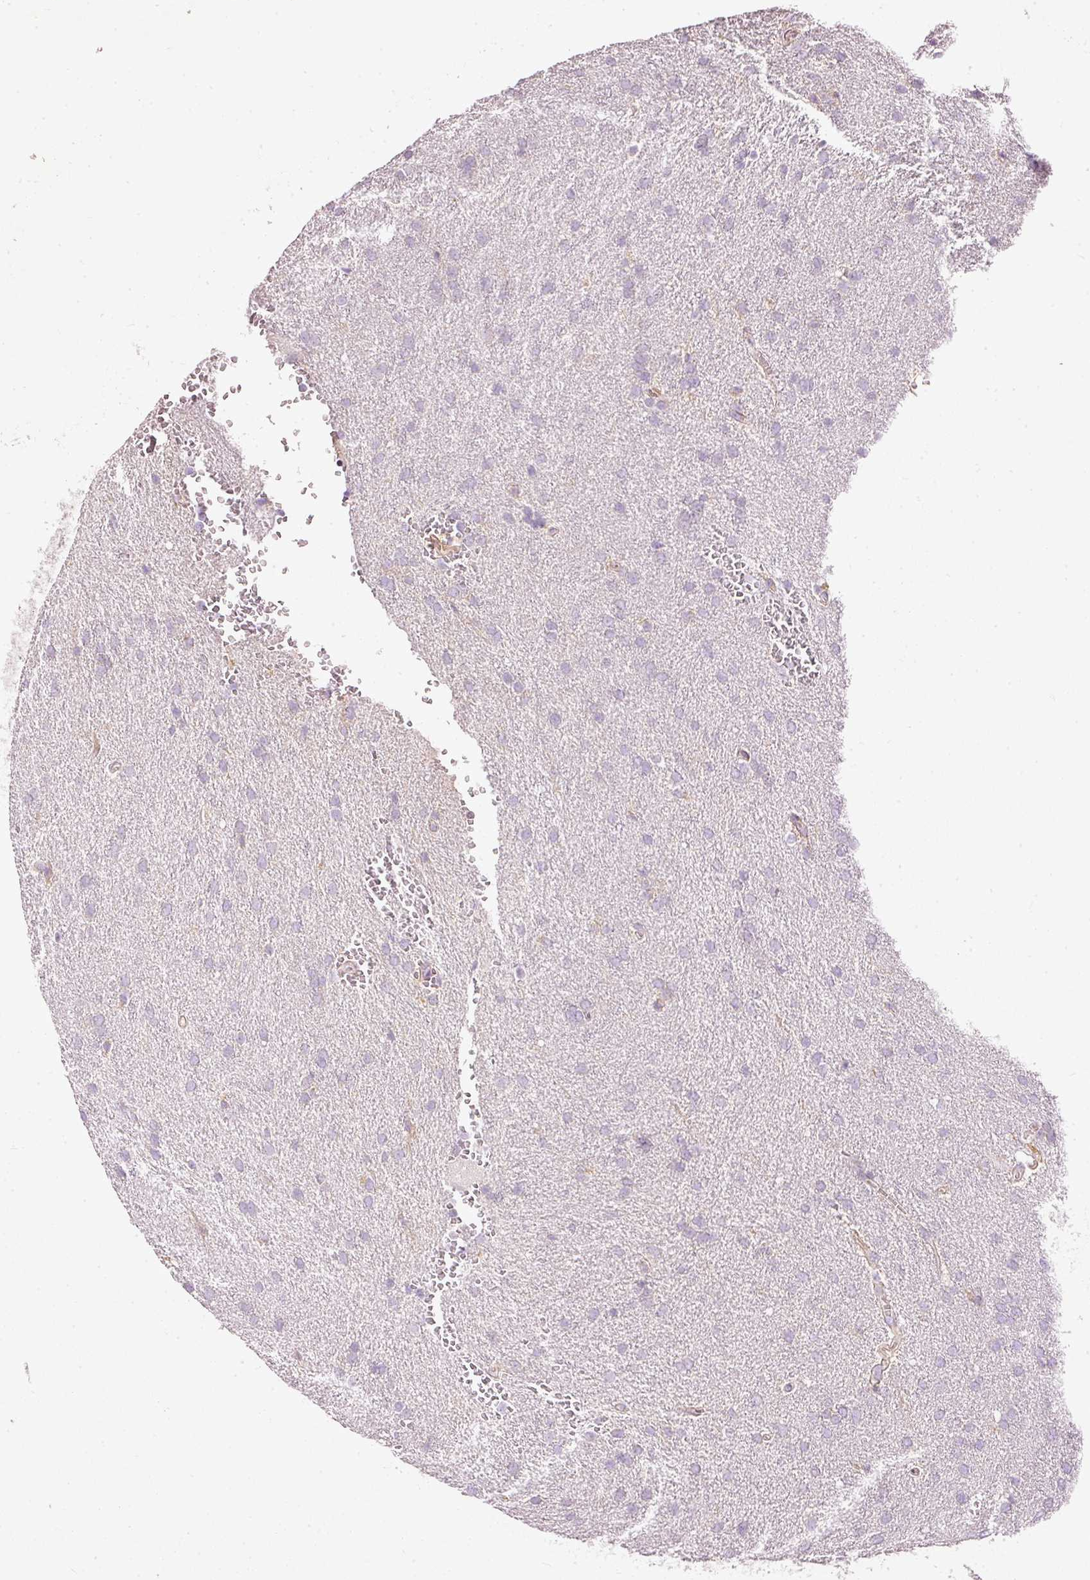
{"staining": {"intensity": "negative", "quantity": "none", "location": "none"}, "tissue": "glioma", "cell_type": "Tumor cells", "image_type": "cancer", "snomed": [{"axis": "morphology", "description": "Glioma, malignant, Low grade"}, {"axis": "topography", "description": "Brain"}], "caption": "Immunohistochemistry photomicrograph of neoplastic tissue: human glioma stained with DAB shows no significant protein staining in tumor cells. (DAB (3,3'-diaminobenzidine) IHC visualized using brightfield microscopy, high magnification).", "gene": "PAQR9", "patient": {"sex": "female", "age": 33}}